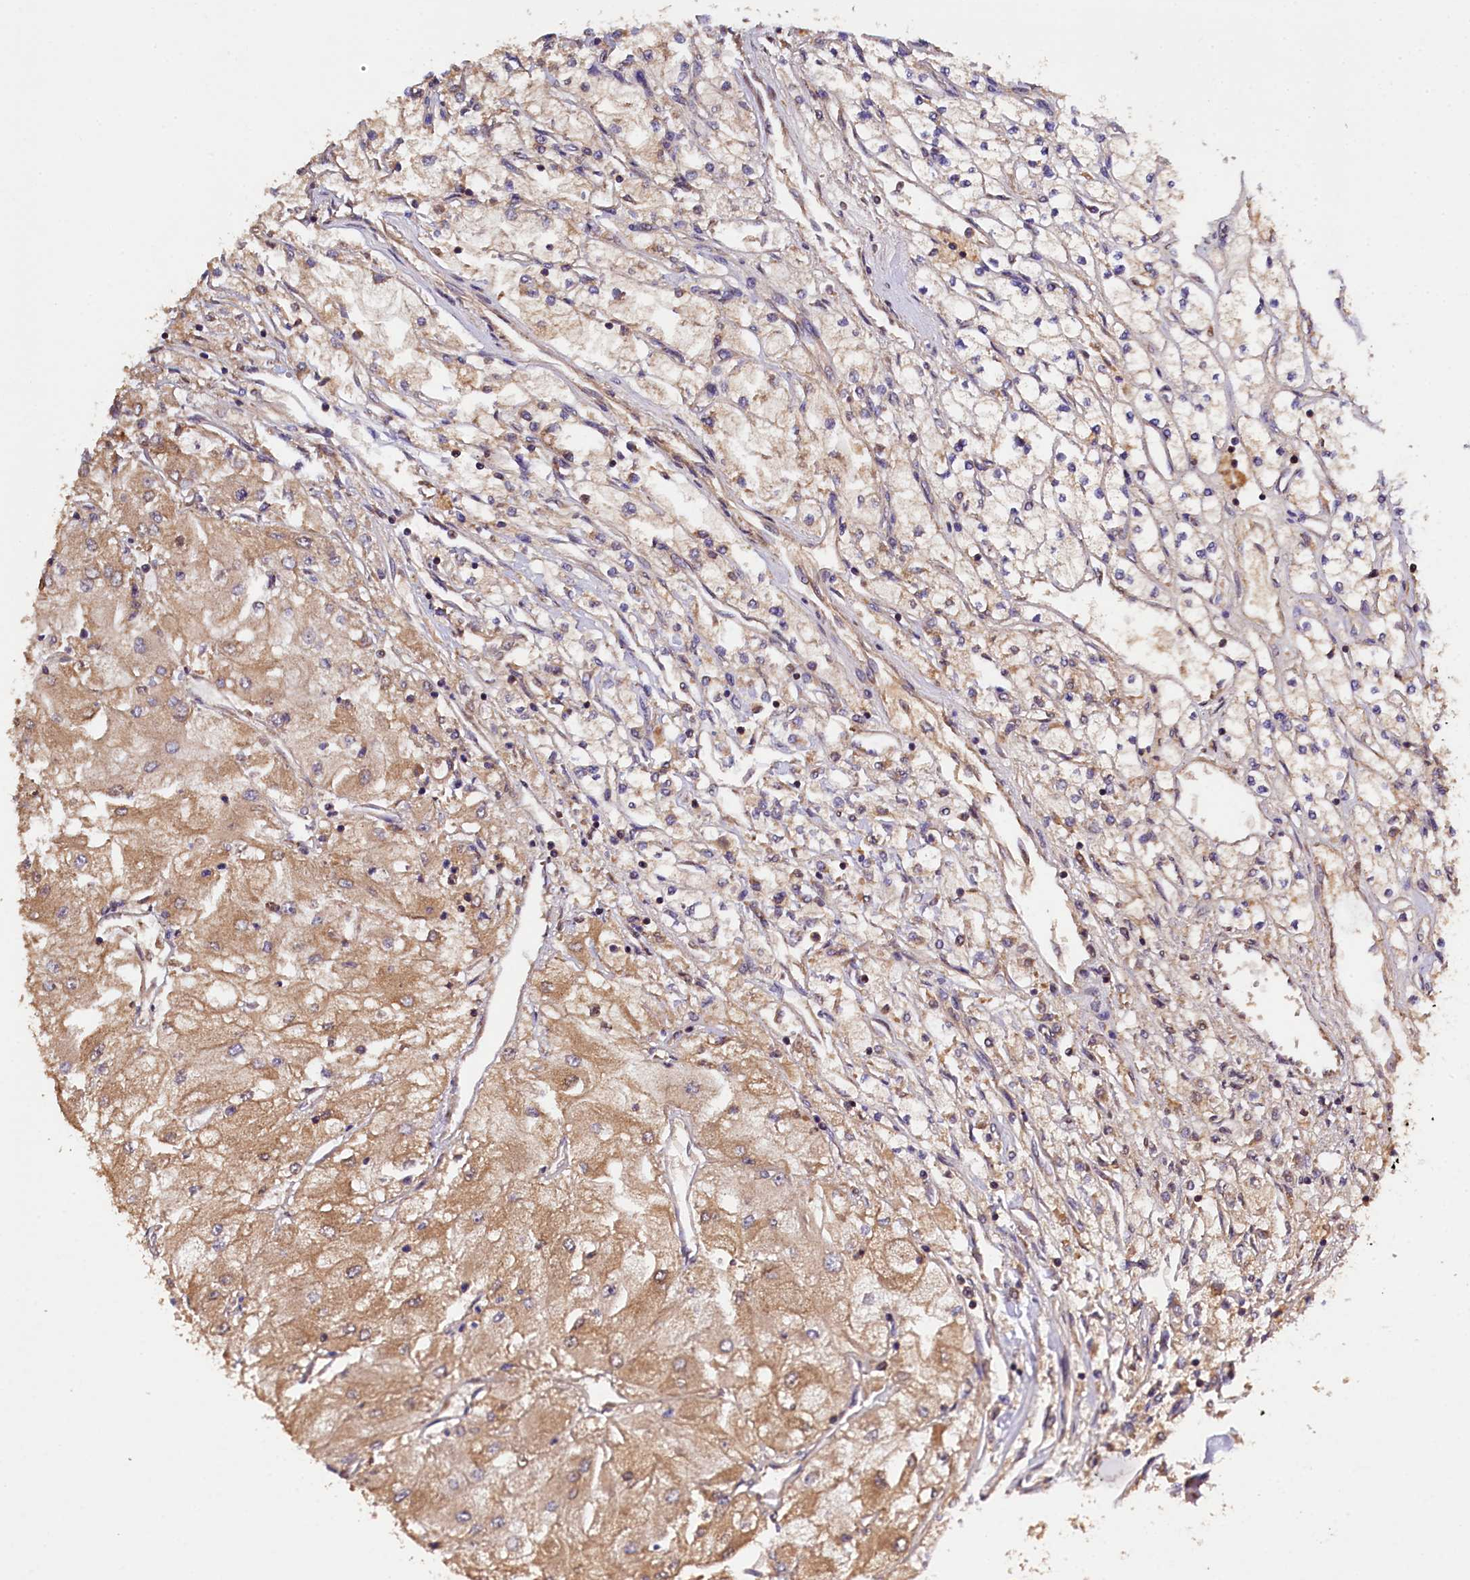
{"staining": {"intensity": "moderate", "quantity": "25%-75%", "location": "cytoplasmic/membranous"}, "tissue": "renal cancer", "cell_type": "Tumor cells", "image_type": "cancer", "snomed": [{"axis": "morphology", "description": "Adenocarcinoma, NOS"}, {"axis": "topography", "description": "Kidney"}], "caption": "Renal cancer stained for a protein displays moderate cytoplasmic/membranous positivity in tumor cells.", "gene": "KLC2", "patient": {"sex": "male", "age": 80}}